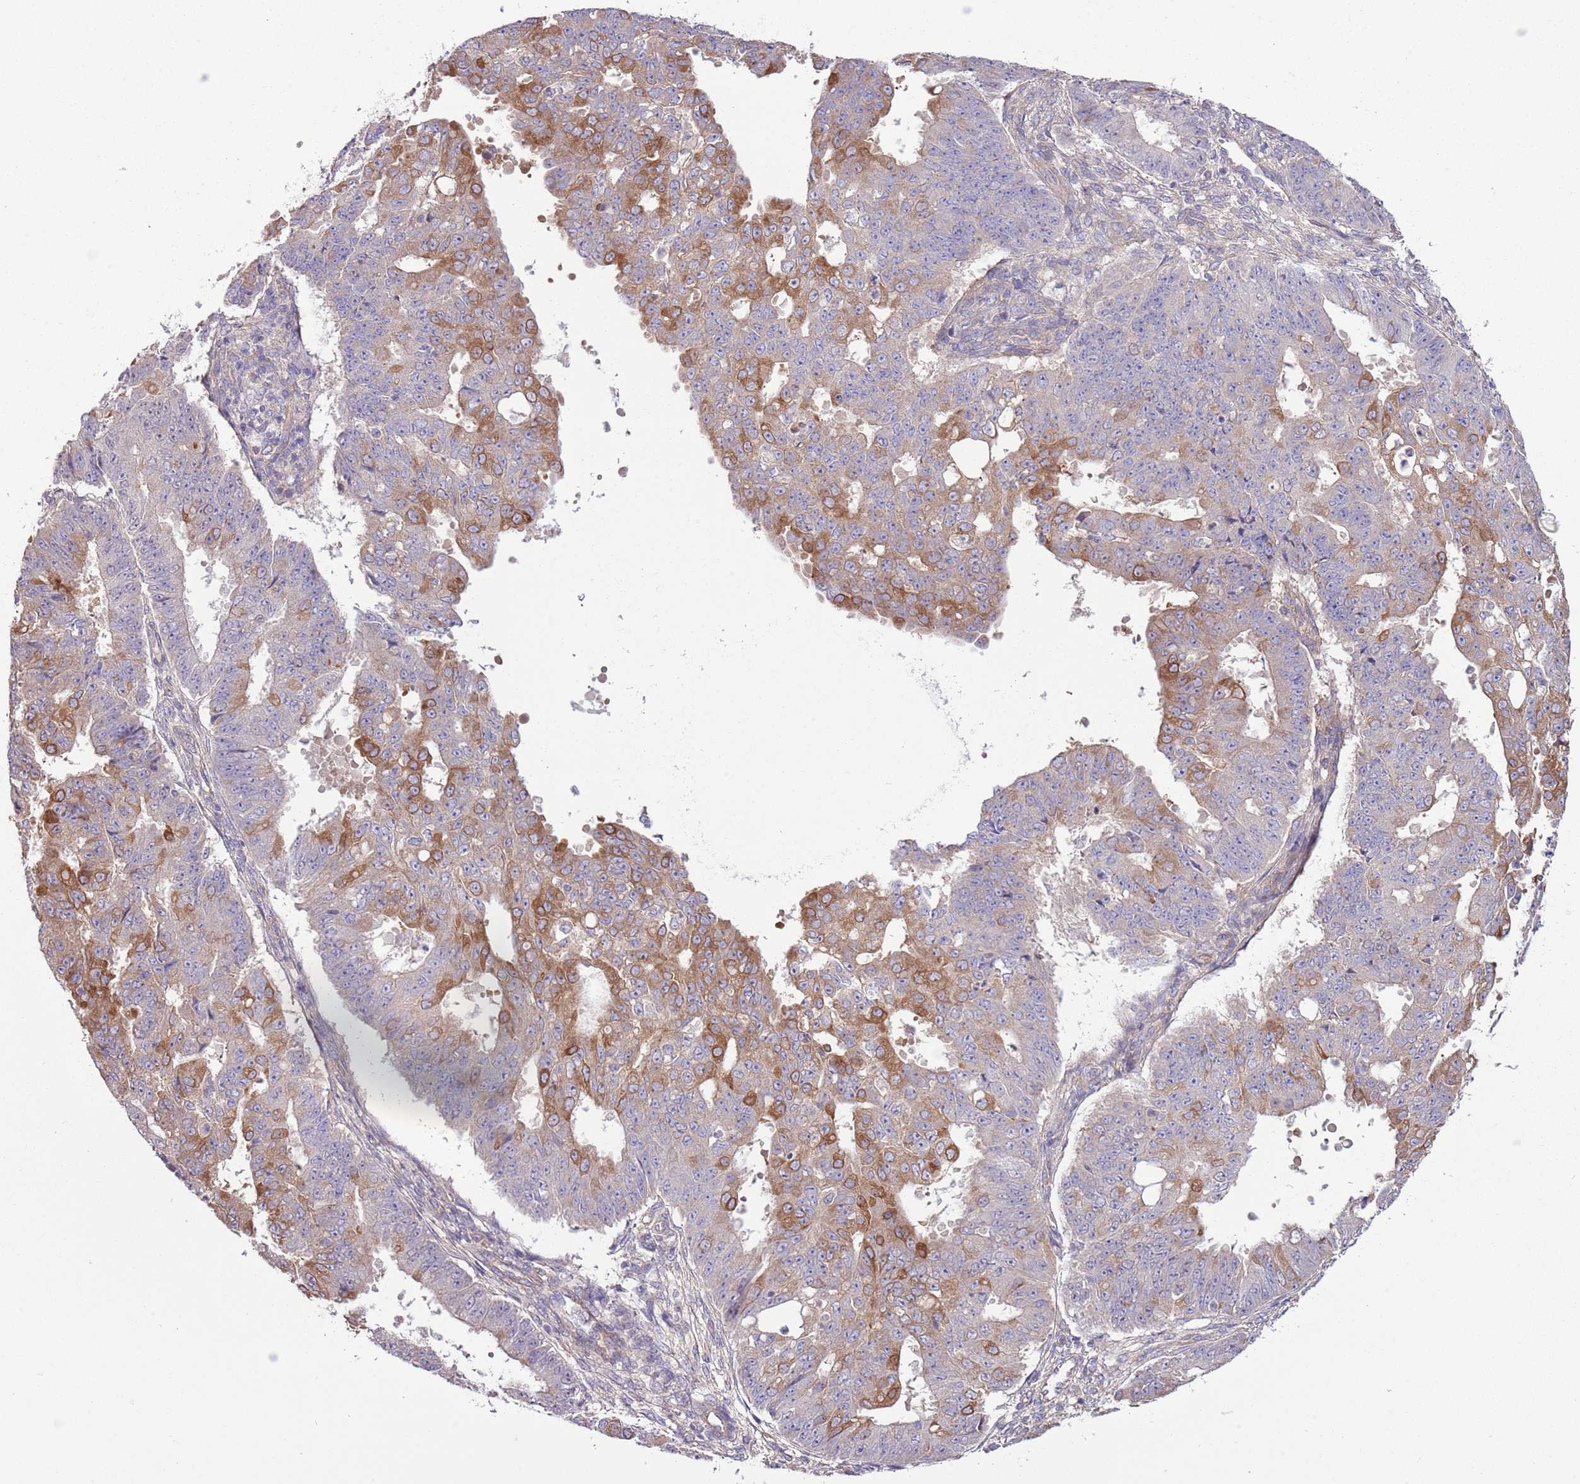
{"staining": {"intensity": "moderate", "quantity": "25%-75%", "location": "cytoplasmic/membranous"}, "tissue": "ovarian cancer", "cell_type": "Tumor cells", "image_type": "cancer", "snomed": [{"axis": "morphology", "description": "Carcinoma, endometroid"}, {"axis": "topography", "description": "Appendix"}, {"axis": "topography", "description": "Ovary"}], "caption": "IHC of human ovarian endometroid carcinoma demonstrates medium levels of moderate cytoplasmic/membranous positivity in about 25%-75% of tumor cells.", "gene": "LPIN2", "patient": {"sex": "female", "age": 42}}